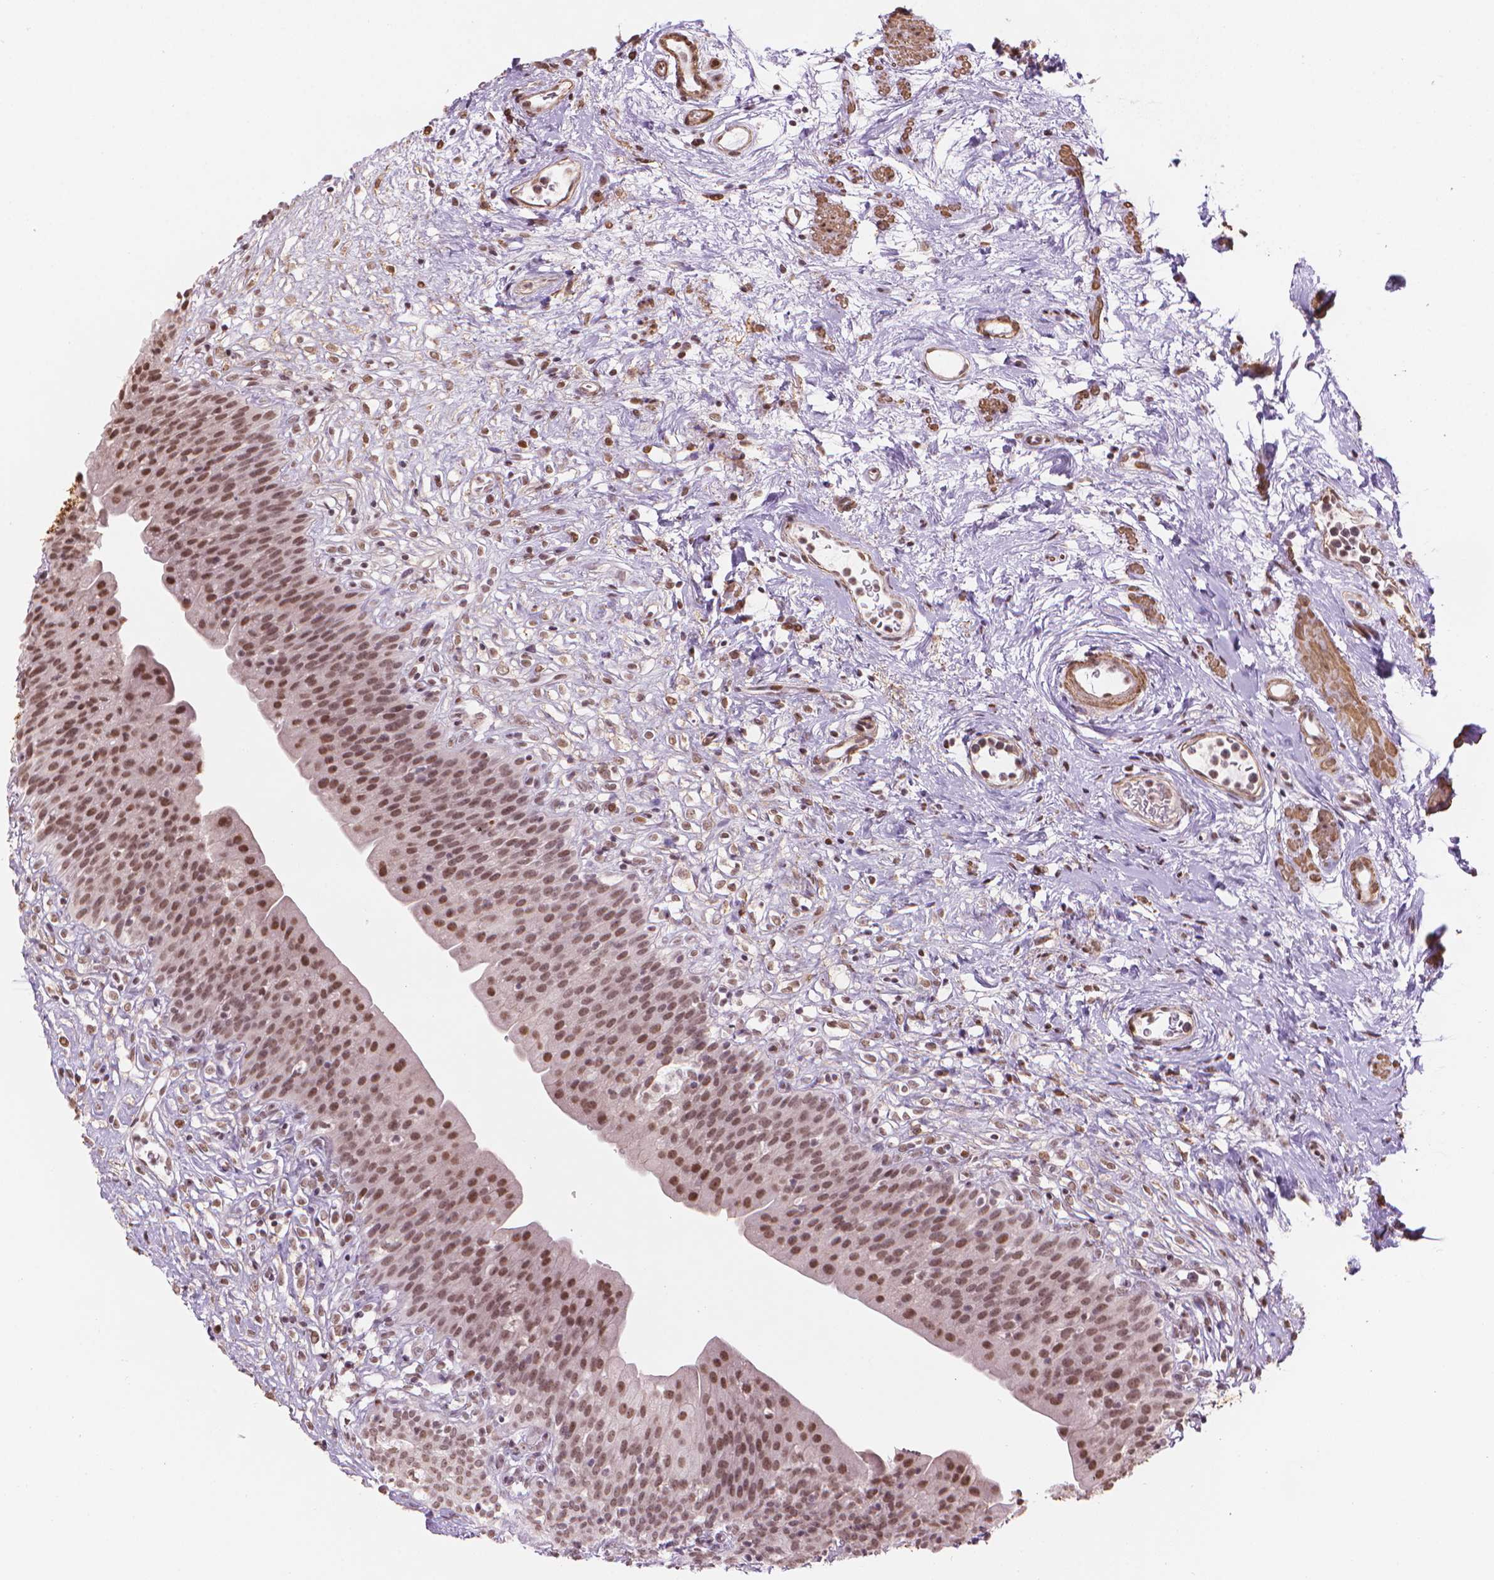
{"staining": {"intensity": "moderate", "quantity": ">75%", "location": "nuclear"}, "tissue": "urinary bladder", "cell_type": "Urothelial cells", "image_type": "normal", "snomed": [{"axis": "morphology", "description": "Normal tissue, NOS"}, {"axis": "topography", "description": "Urinary bladder"}], "caption": "The immunohistochemical stain labels moderate nuclear positivity in urothelial cells of normal urinary bladder. (brown staining indicates protein expression, while blue staining denotes nuclei).", "gene": "HOXD4", "patient": {"sex": "male", "age": 76}}